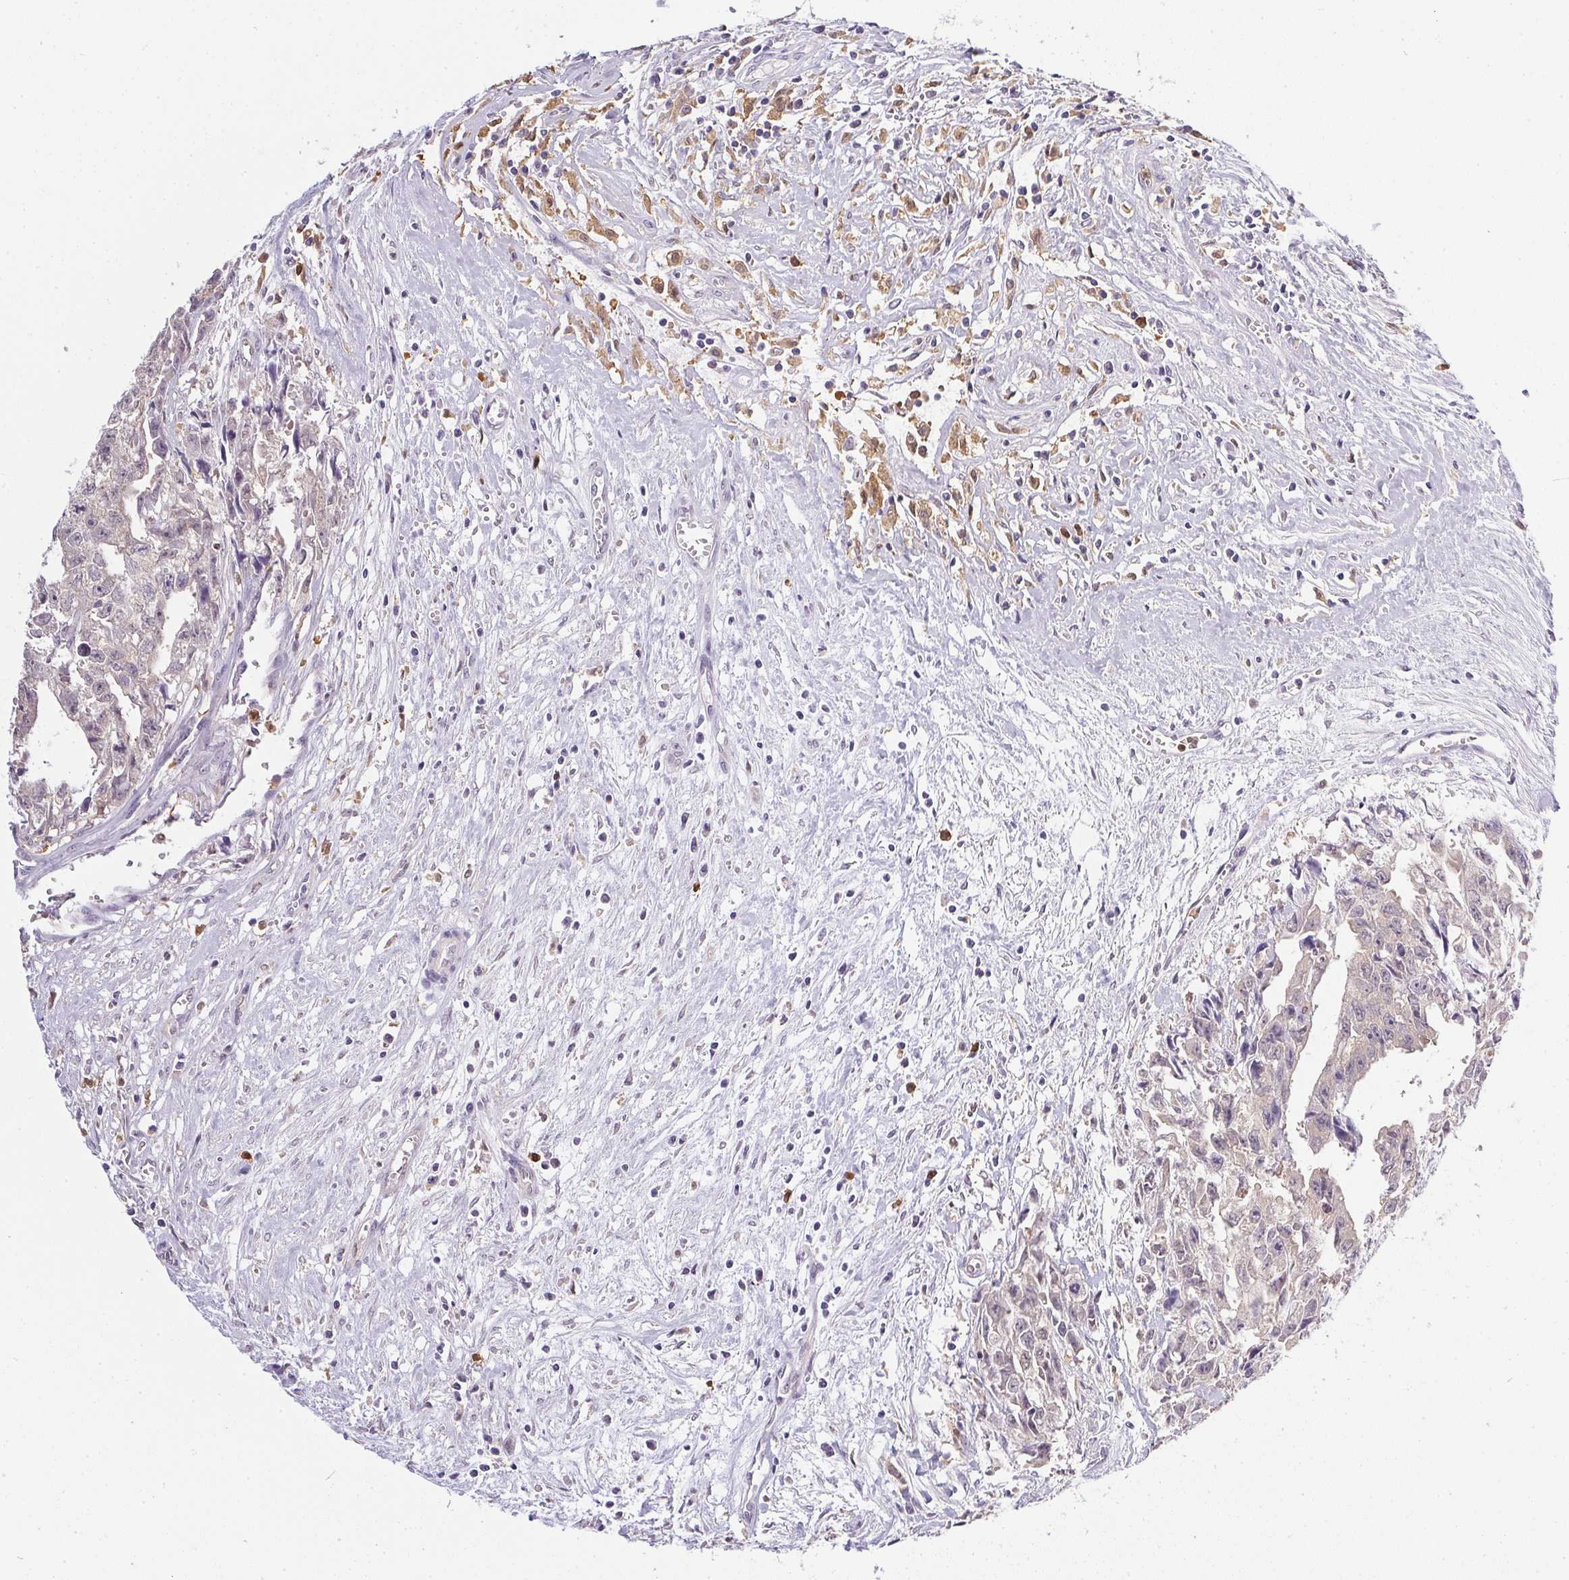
{"staining": {"intensity": "negative", "quantity": "none", "location": "none"}, "tissue": "testis cancer", "cell_type": "Tumor cells", "image_type": "cancer", "snomed": [{"axis": "morphology", "description": "Carcinoma, Embryonal, NOS"}, {"axis": "morphology", "description": "Teratoma, malignant, NOS"}, {"axis": "topography", "description": "Testis"}], "caption": "Tumor cells are negative for brown protein staining in testis cancer (malignant teratoma). The staining was performed using DAB (3,3'-diaminobenzidine) to visualize the protein expression in brown, while the nuclei were stained in blue with hematoxylin (Magnification: 20x).", "gene": "DNAJC5G", "patient": {"sex": "male", "age": 24}}